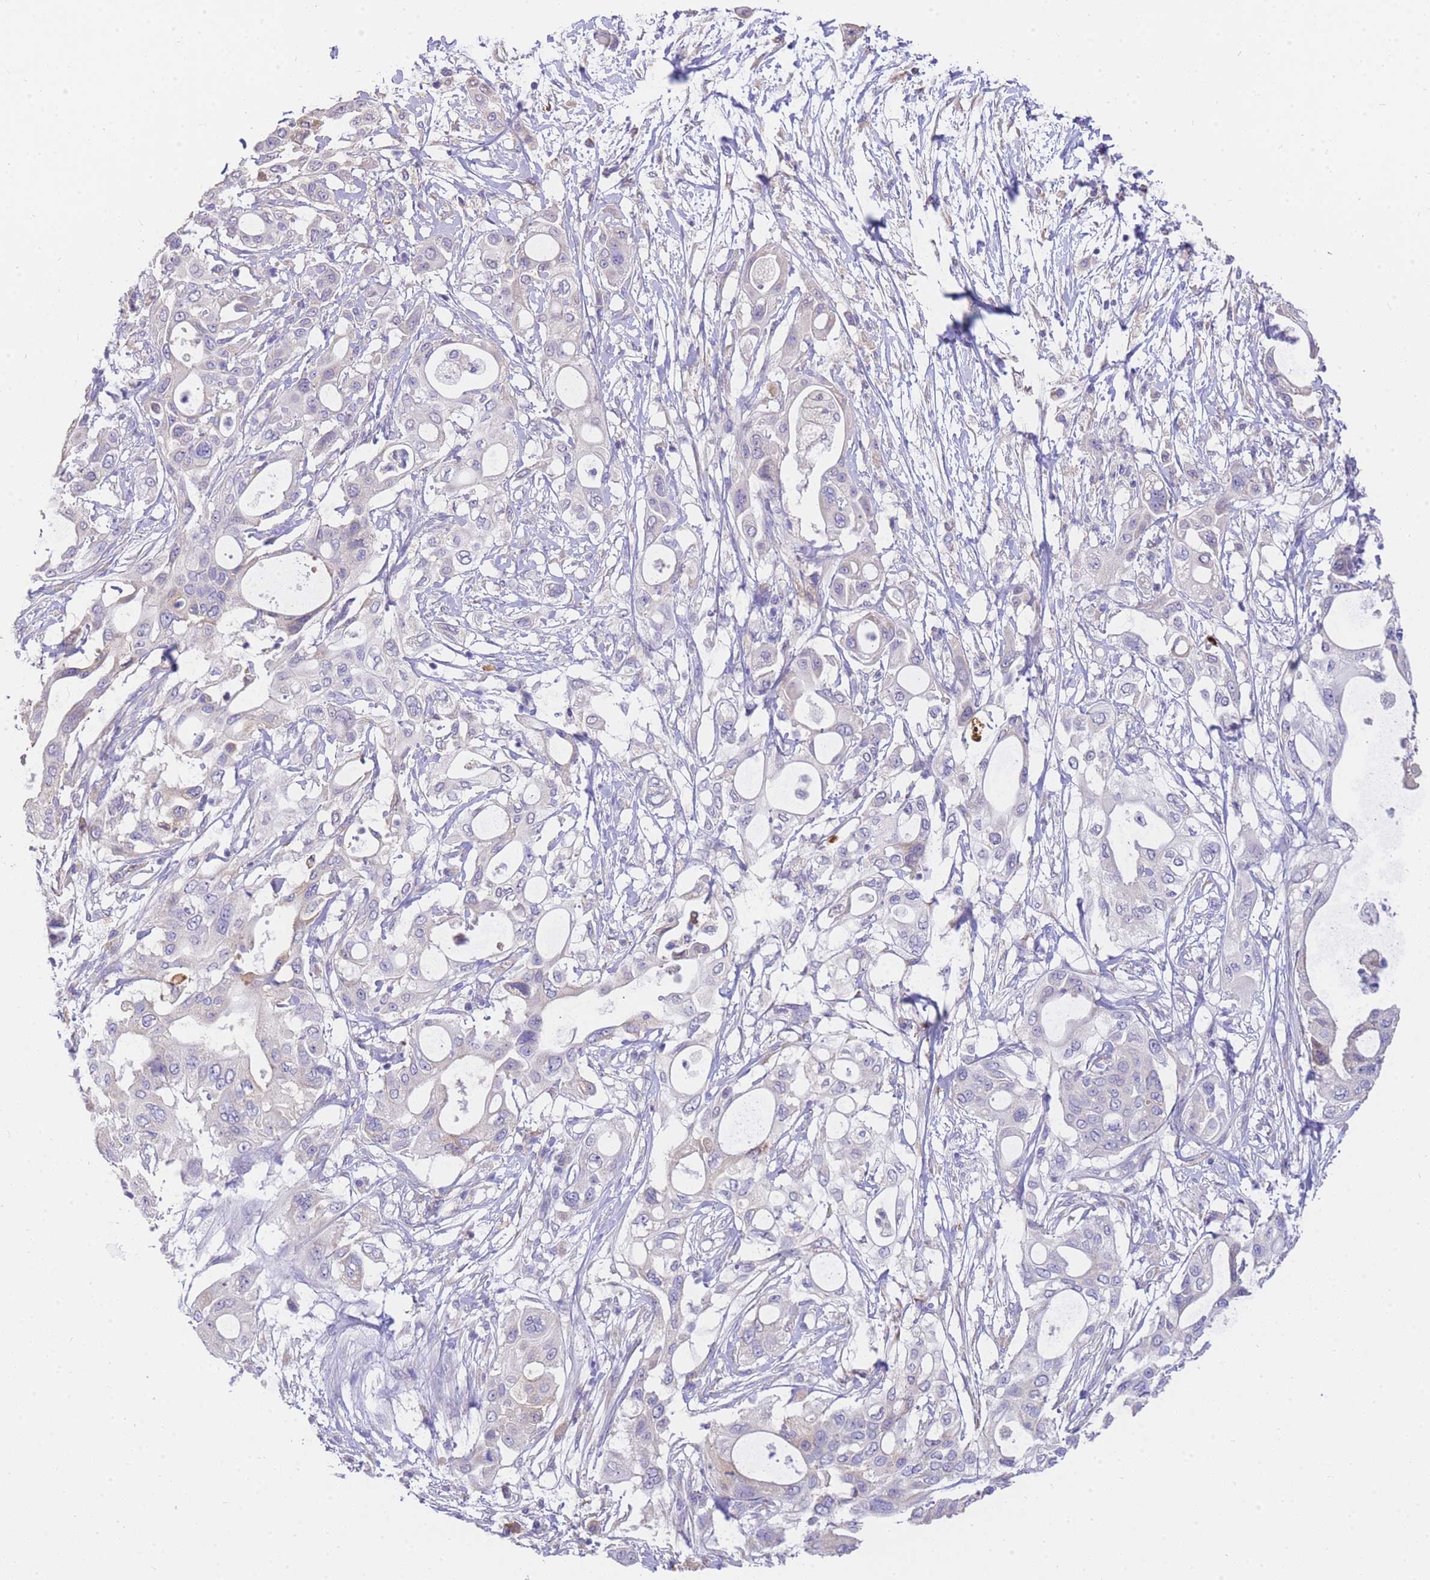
{"staining": {"intensity": "negative", "quantity": "none", "location": "none"}, "tissue": "pancreatic cancer", "cell_type": "Tumor cells", "image_type": "cancer", "snomed": [{"axis": "morphology", "description": "Adenocarcinoma, NOS"}, {"axis": "topography", "description": "Pancreas"}], "caption": "Tumor cells are negative for protein expression in human pancreatic cancer (adenocarcinoma).", "gene": "C2orf88", "patient": {"sex": "male", "age": 68}}